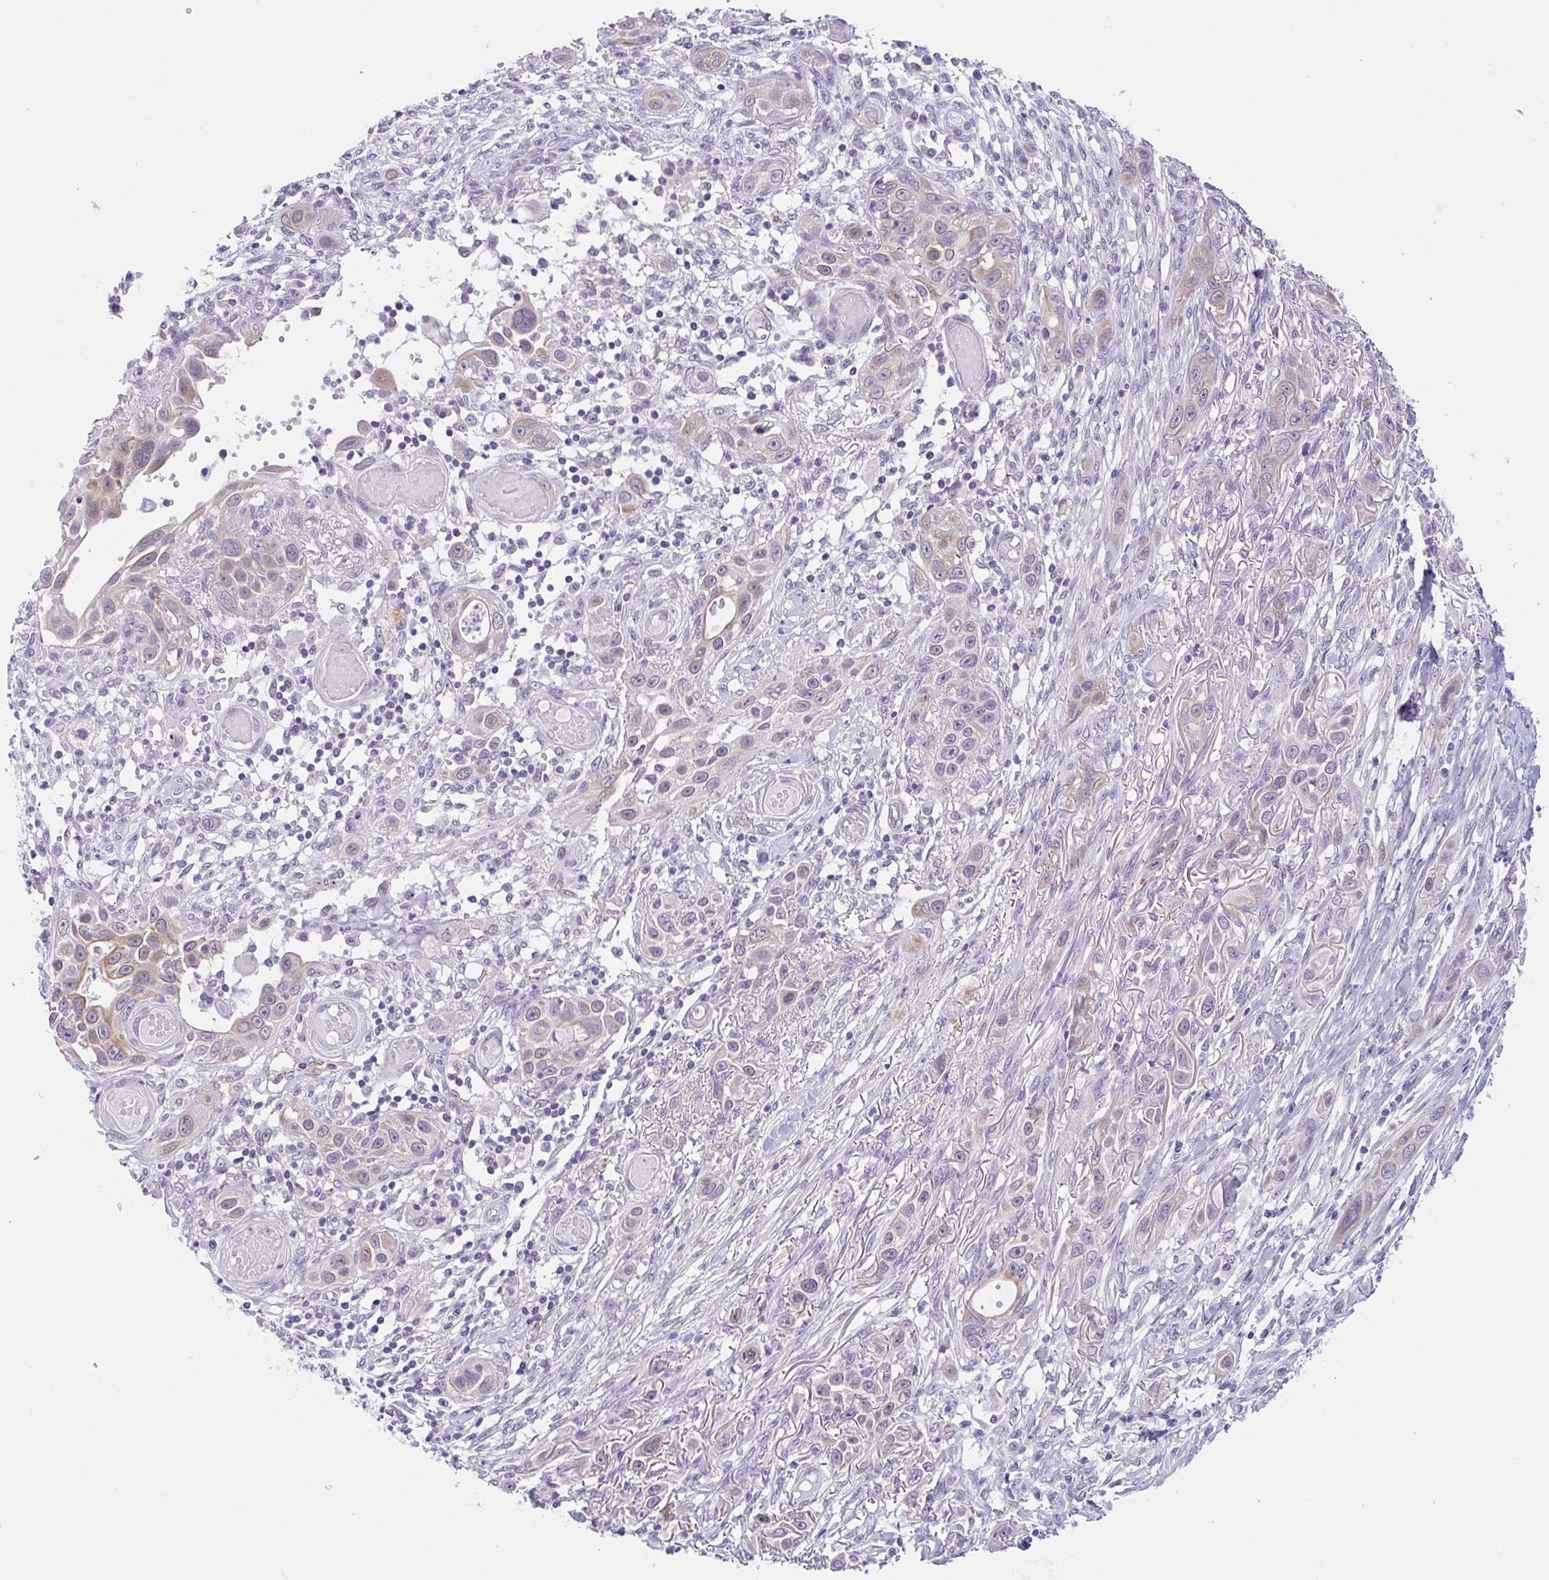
{"staining": {"intensity": "negative", "quantity": "none", "location": "none"}, "tissue": "skin cancer", "cell_type": "Tumor cells", "image_type": "cancer", "snomed": [{"axis": "morphology", "description": "Squamous cell carcinoma, NOS"}, {"axis": "topography", "description": "Skin"}], "caption": "Skin cancer stained for a protein using immunohistochemistry displays no expression tumor cells.", "gene": "CGNL1", "patient": {"sex": "female", "age": 69}}